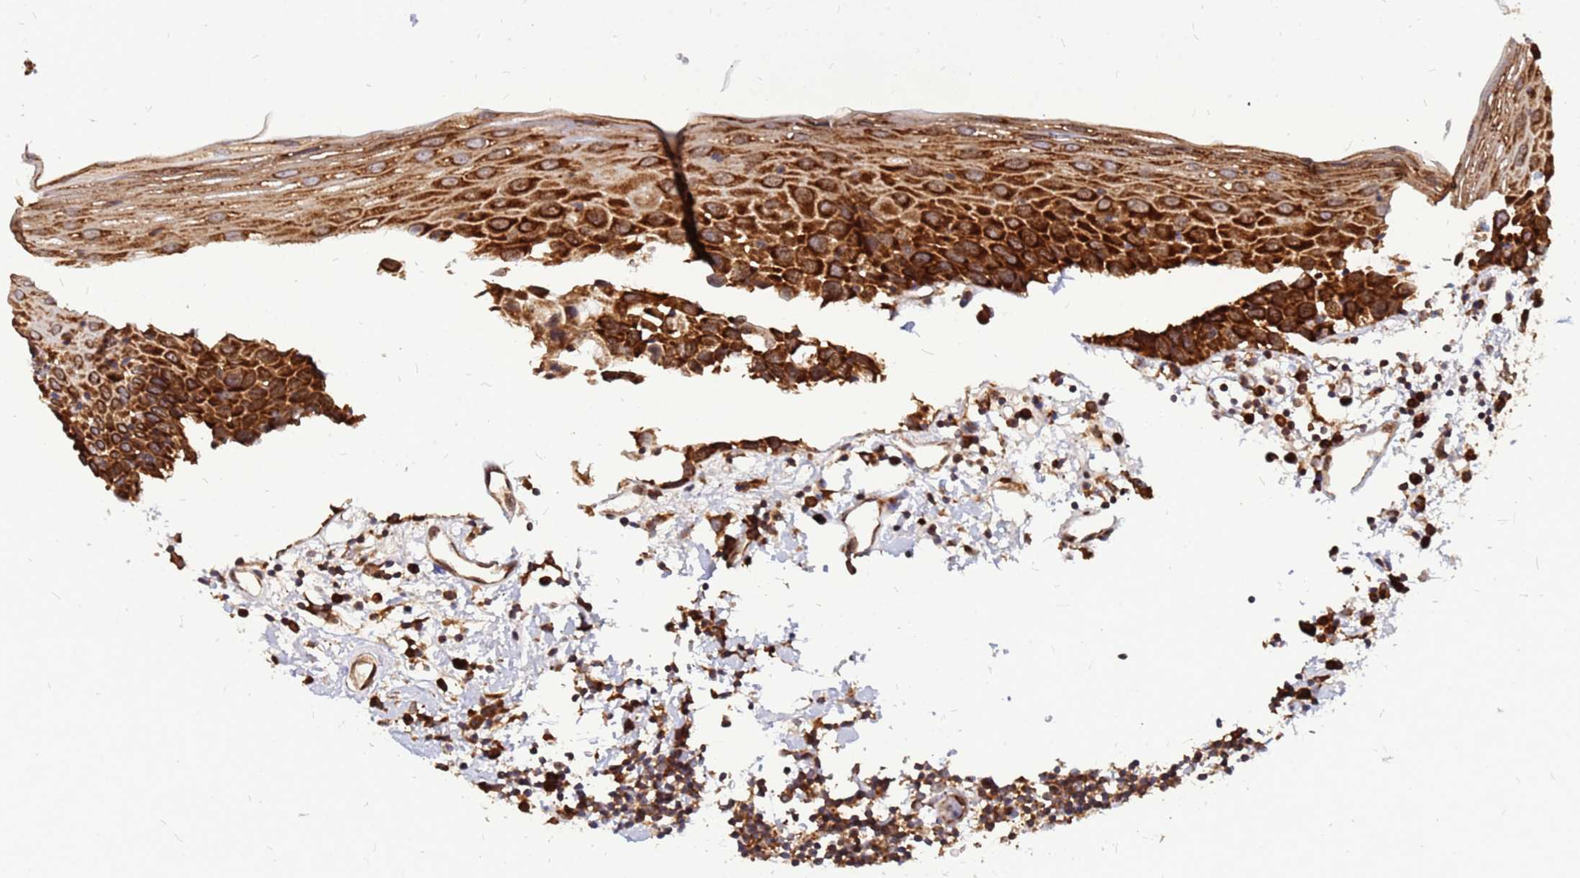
{"staining": {"intensity": "strong", "quantity": ">75%", "location": "cytoplasmic/membranous"}, "tissue": "oral mucosa", "cell_type": "Squamous epithelial cells", "image_type": "normal", "snomed": [{"axis": "morphology", "description": "Normal tissue, NOS"}, {"axis": "topography", "description": "Oral tissue"}], "caption": "A brown stain highlights strong cytoplasmic/membranous positivity of a protein in squamous epithelial cells of benign oral mucosa. Using DAB (3,3'-diaminobenzidine) (brown) and hematoxylin (blue) stains, captured at high magnification using brightfield microscopy.", "gene": "RPL8", "patient": {"sex": "male", "age": 74}}